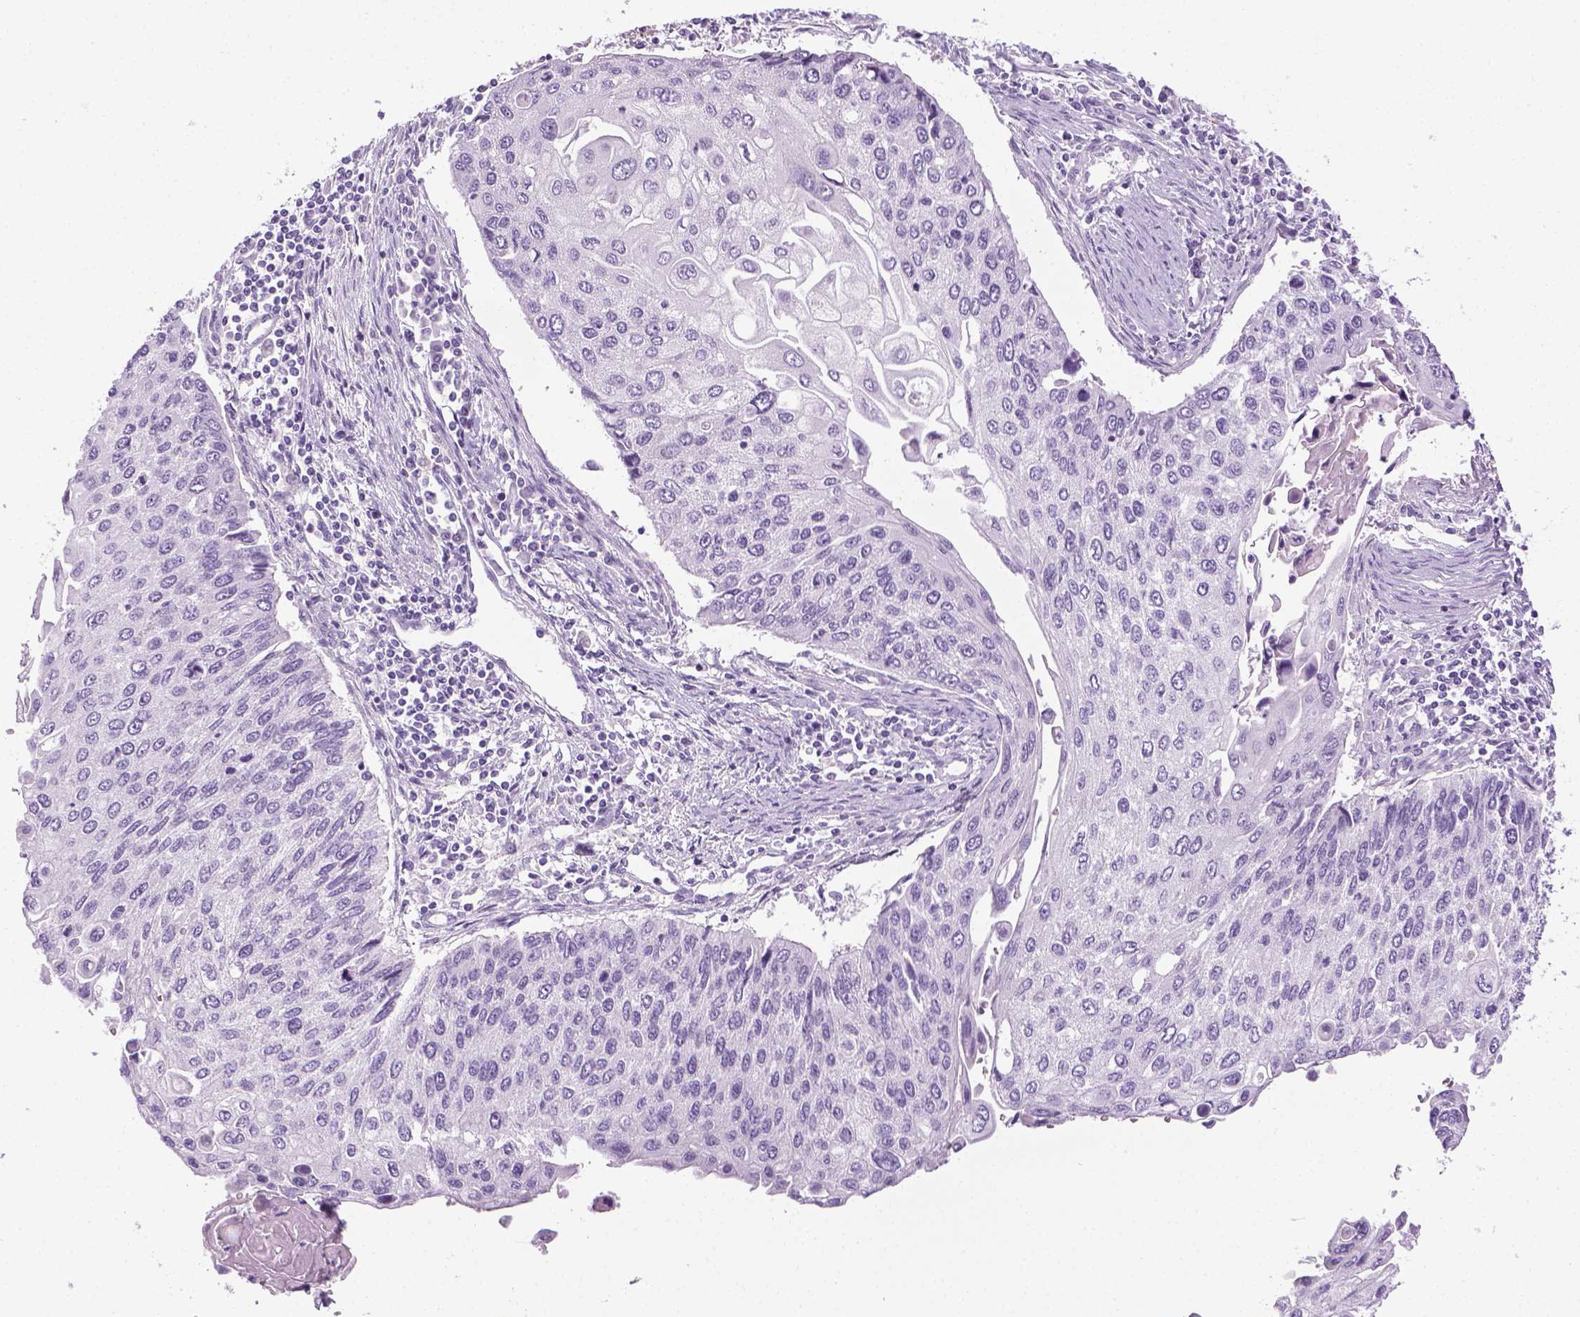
{"staining": {"intensity": "negative", "quantity": "none", "location": "none"}, "tissue": "lung cancer", "cell_type": "Tumor cells", "image_type": "cancer", "snomed": [{"axis": "morphology", "description": "Squamous cell carcinoma, NOS"}, {"axis": "morphology", "description": "Squamous cell carcinoma, metastatic, NOS"}, {"axis": "topography", "description": "Lung"}], "caption": "Tumor cells are negative for protein expression in human lung squamous cell carcinoma.", "gene": "DNAI7", "patient": {"sex": "male", "age": 63}}